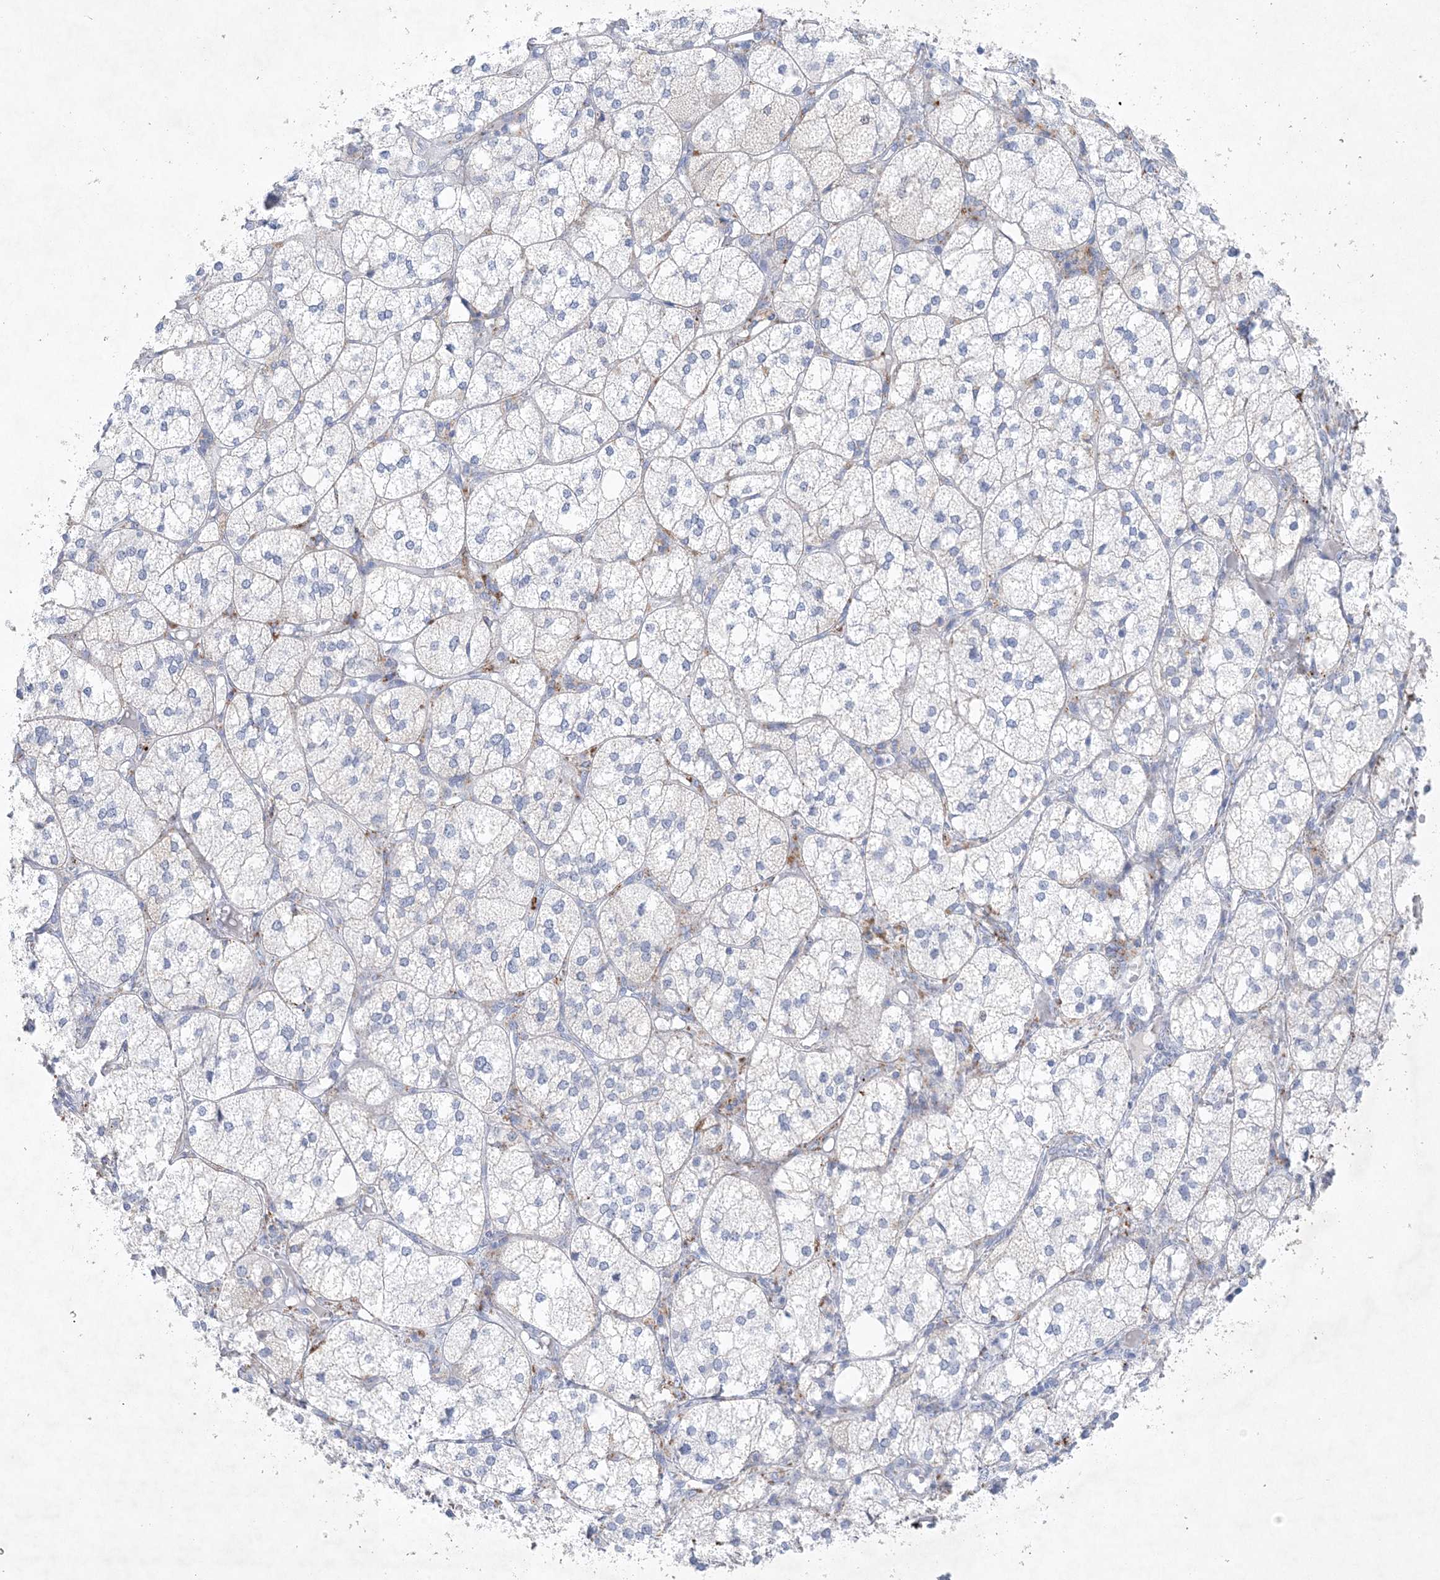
{"staining": {"intensity": "moderate", "quantity": "<25%", "location": "cytoplasmic/membranous"}, "tissue": "adrenal gland", "cell_type": "Glandular cells", "image_type": "normal", "snomed": [{"axis": "morphology", "description": "Normal tissue, NOS"}, {"axis": "topography", "description": "Adrenal gland"}], "caption": "Adrenal gland stained for a protein (brown) reveals moderate cytoplasmic/membranous positive positivity in about <25% of glandular cells.", "gene": "GABRG1", "patient": {"sex": "female", "age": 61}}